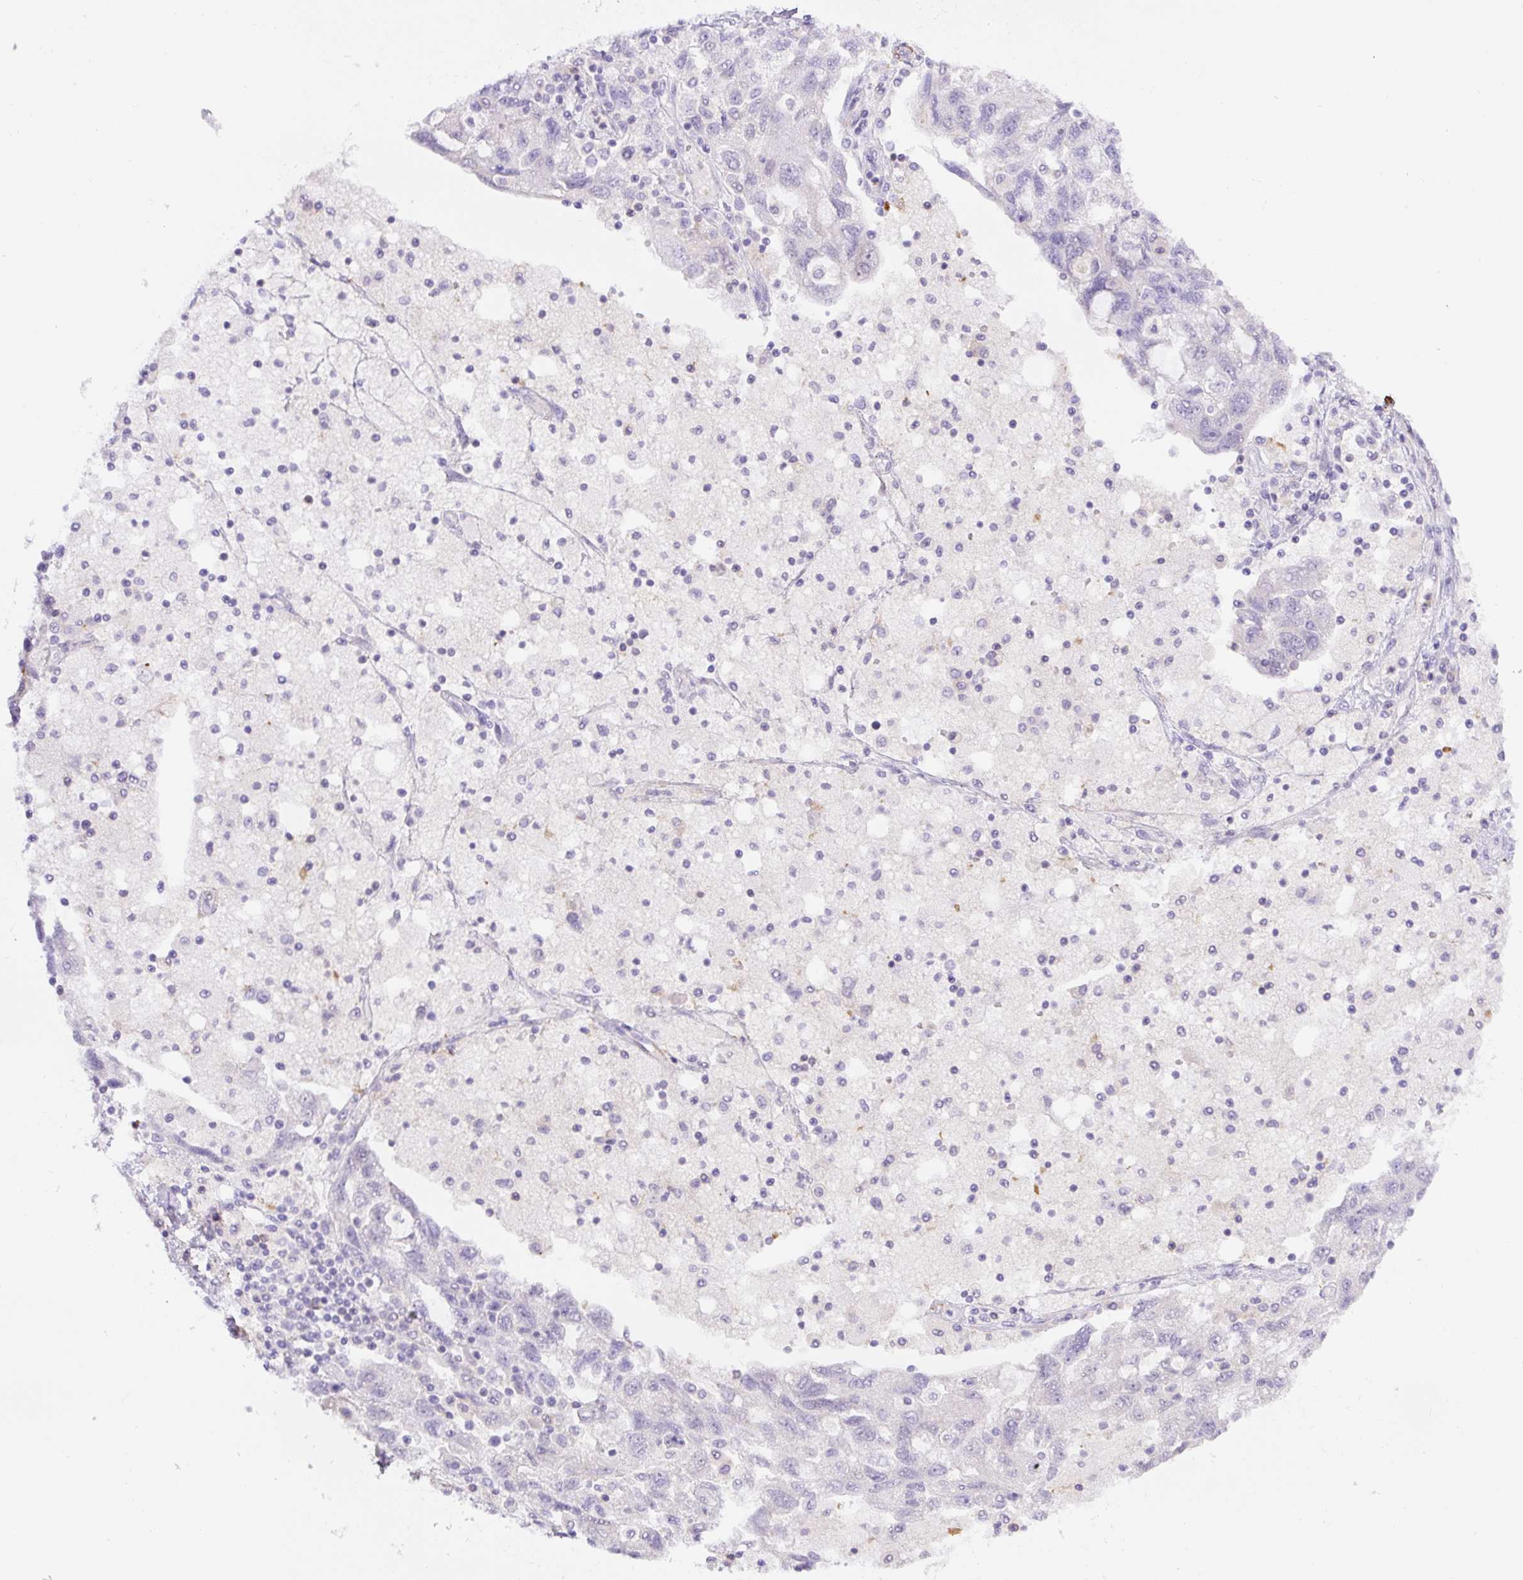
{"staining": {"intensity": "negative", "quantity": "none", "location": "none"}, "tissue": "ovarian cancer", "cell_type": "Tumor cells", "image_type": "cancer", "snomed": [{"axis": "morphology", "description": "Carcinoma, NOS"}, {"axis": "morphology", "description": "Cystadenocarcinoma, serous, NOS"}, {"axis": "topography", "description": "Ovary"}], "caption": "Tumor cells are negative for brown protein staining in ovarian cancer (serous cystadenocarcinoma).", "gene": "B3GALT5", "patient": {"sex": "female", "age": 69}}